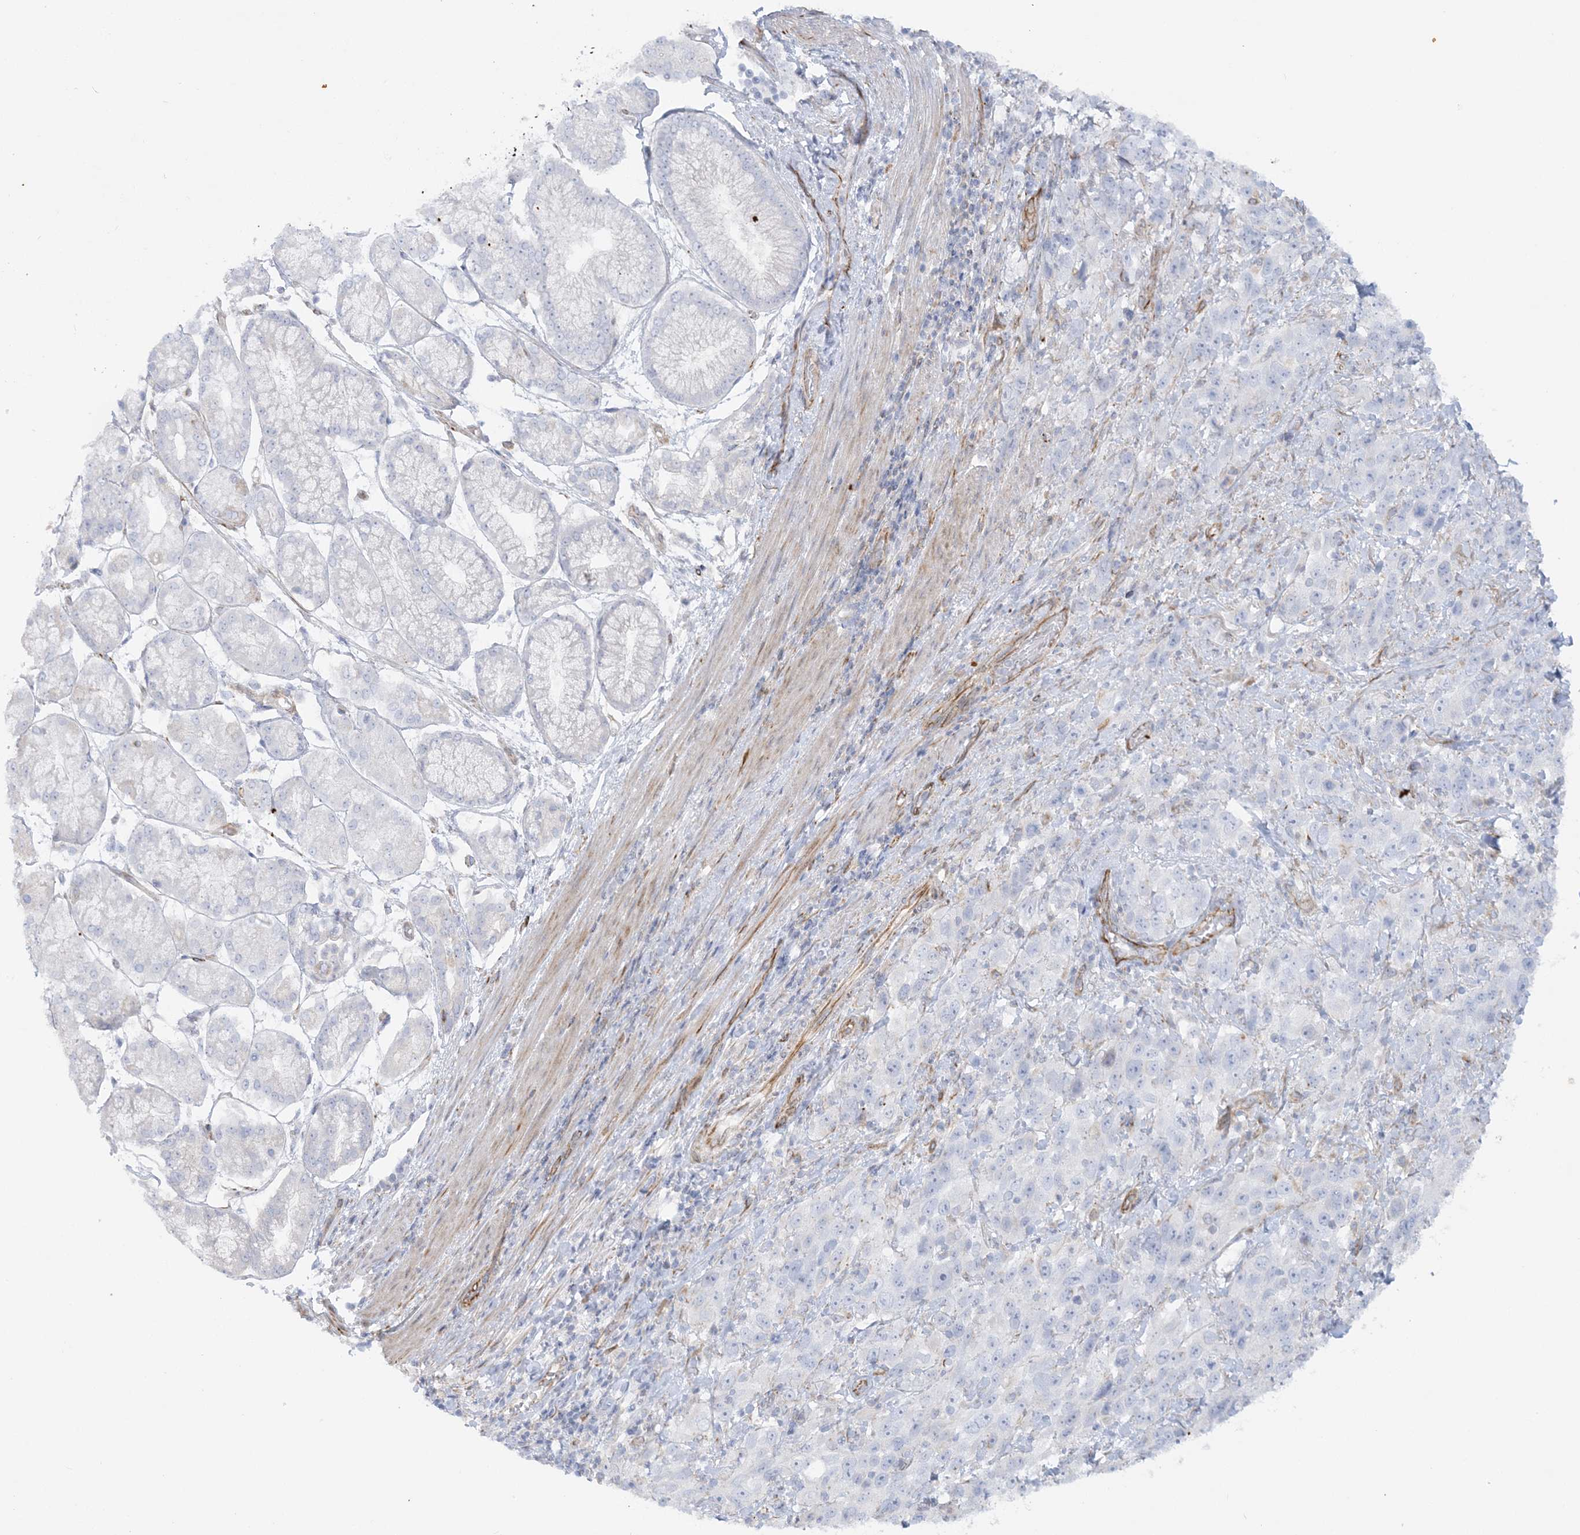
{"staining": {"intensity": "negative", "quantity": "none", "location": "none"}, "tissue": "stomach cancer", "cell_type": "Tumor cells", "image_type": "cancer", "snomed": [{"axis": "morphology", "description": "Normal tissue, NOS"}, {"axis": "morphology", "description": "Adenocarcinoma, NOS"}, {"axis": "topography", "description": "Lymph node"}, {"axis": "topography", "description": "Stomach"}], "caption": "The IHC micrograph has no significant positivity in tumor cells of stomach cancer tissue.", "gene": "SCLT1", "patient": {"sex": "male", "age": 48}}